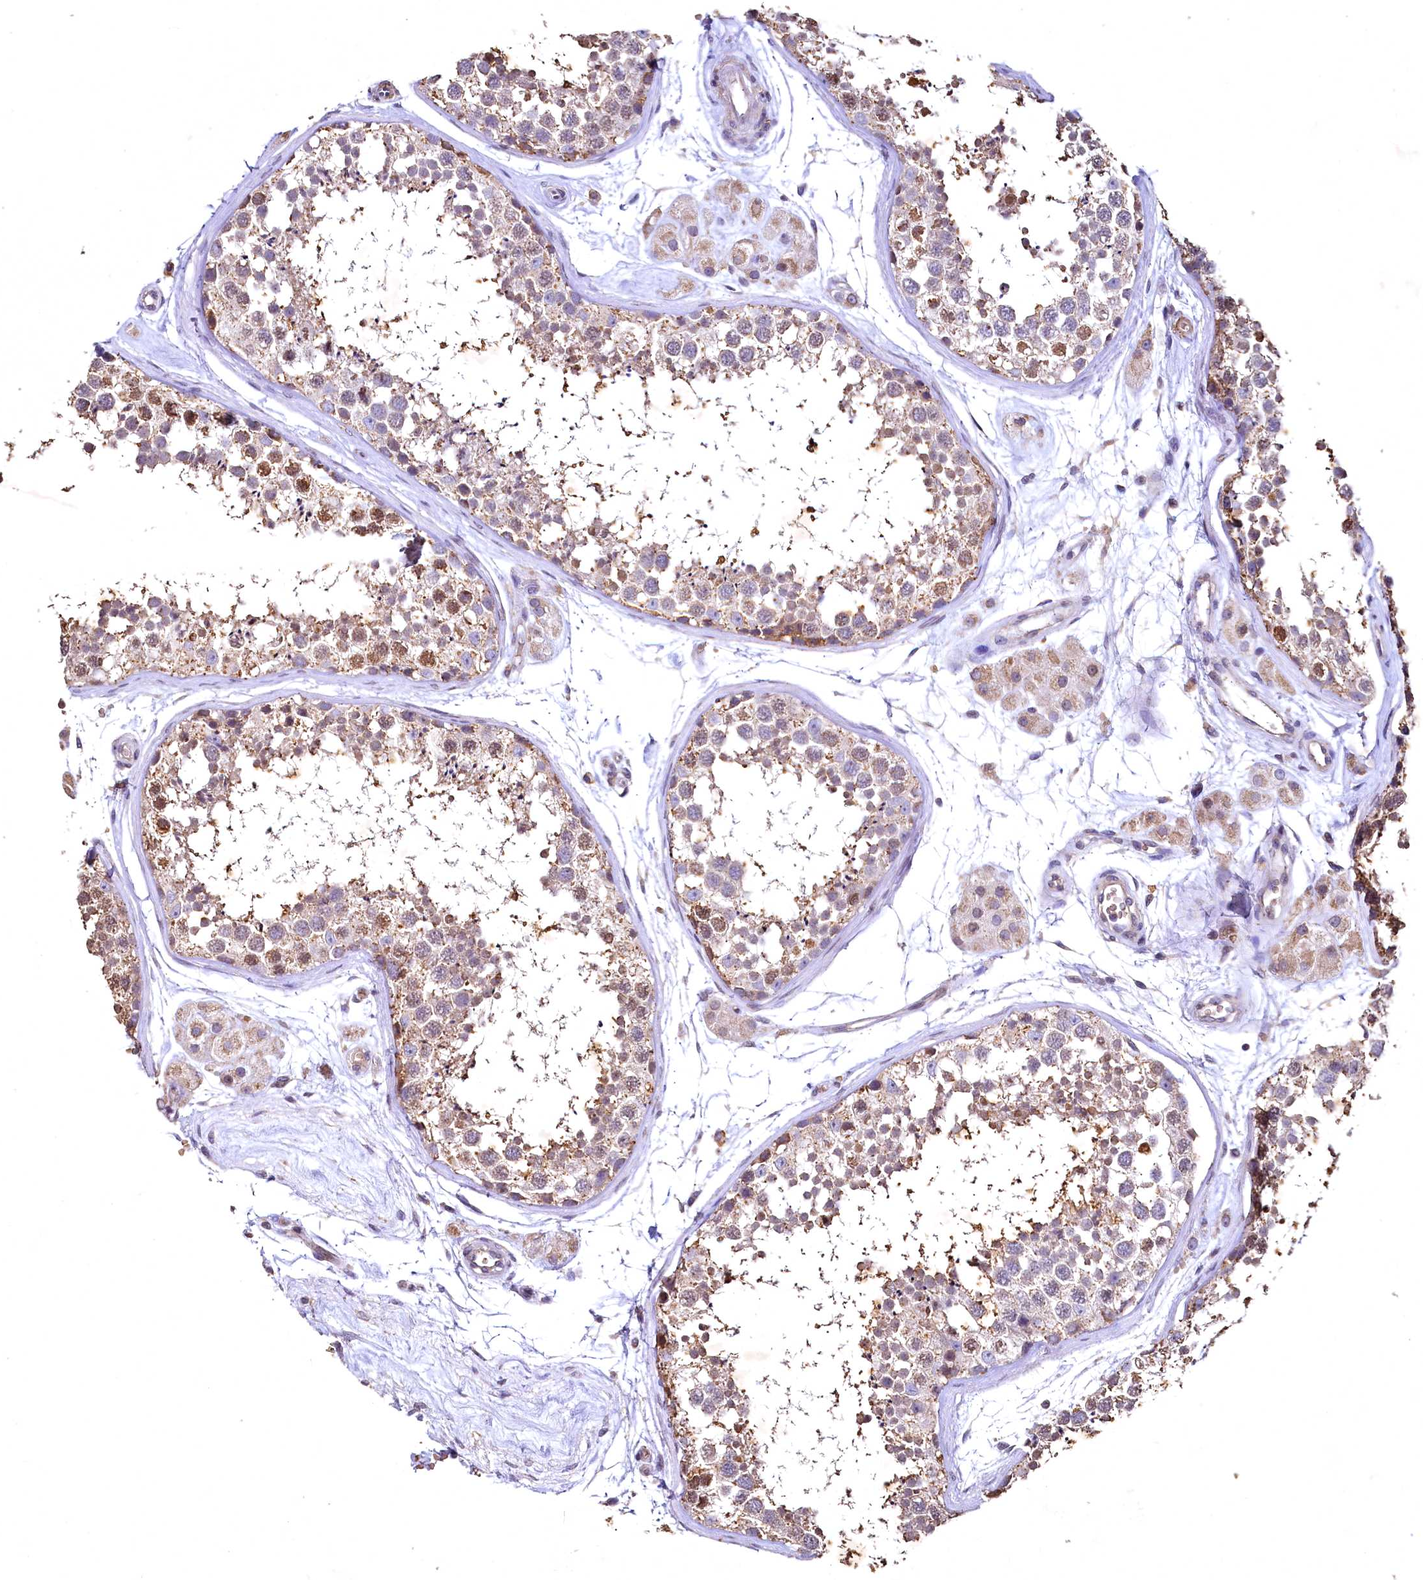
{"staining": {"intensity": "moderate", "quantity": ">75%", "location": "cytoplasmic/membranous"}, "tissue": "testis", "cell_type": "Cells in seminiferous ducts", "image_type": "normal", "snomed": [{"axis": "morphology", "description": "Normal tissue, NOS"}, {"axis": "topography", "description": "Testis"}], "caption": "A high-resolution histopathology image shows immunohistochemistry staining of unremarkable testis, which reveals moderate cytoplasmic/membranous staining in about >75% of cells in seminiferous ducts.", "gene": "SPTA1", "patient": {"sex": "male", "age": 56}}